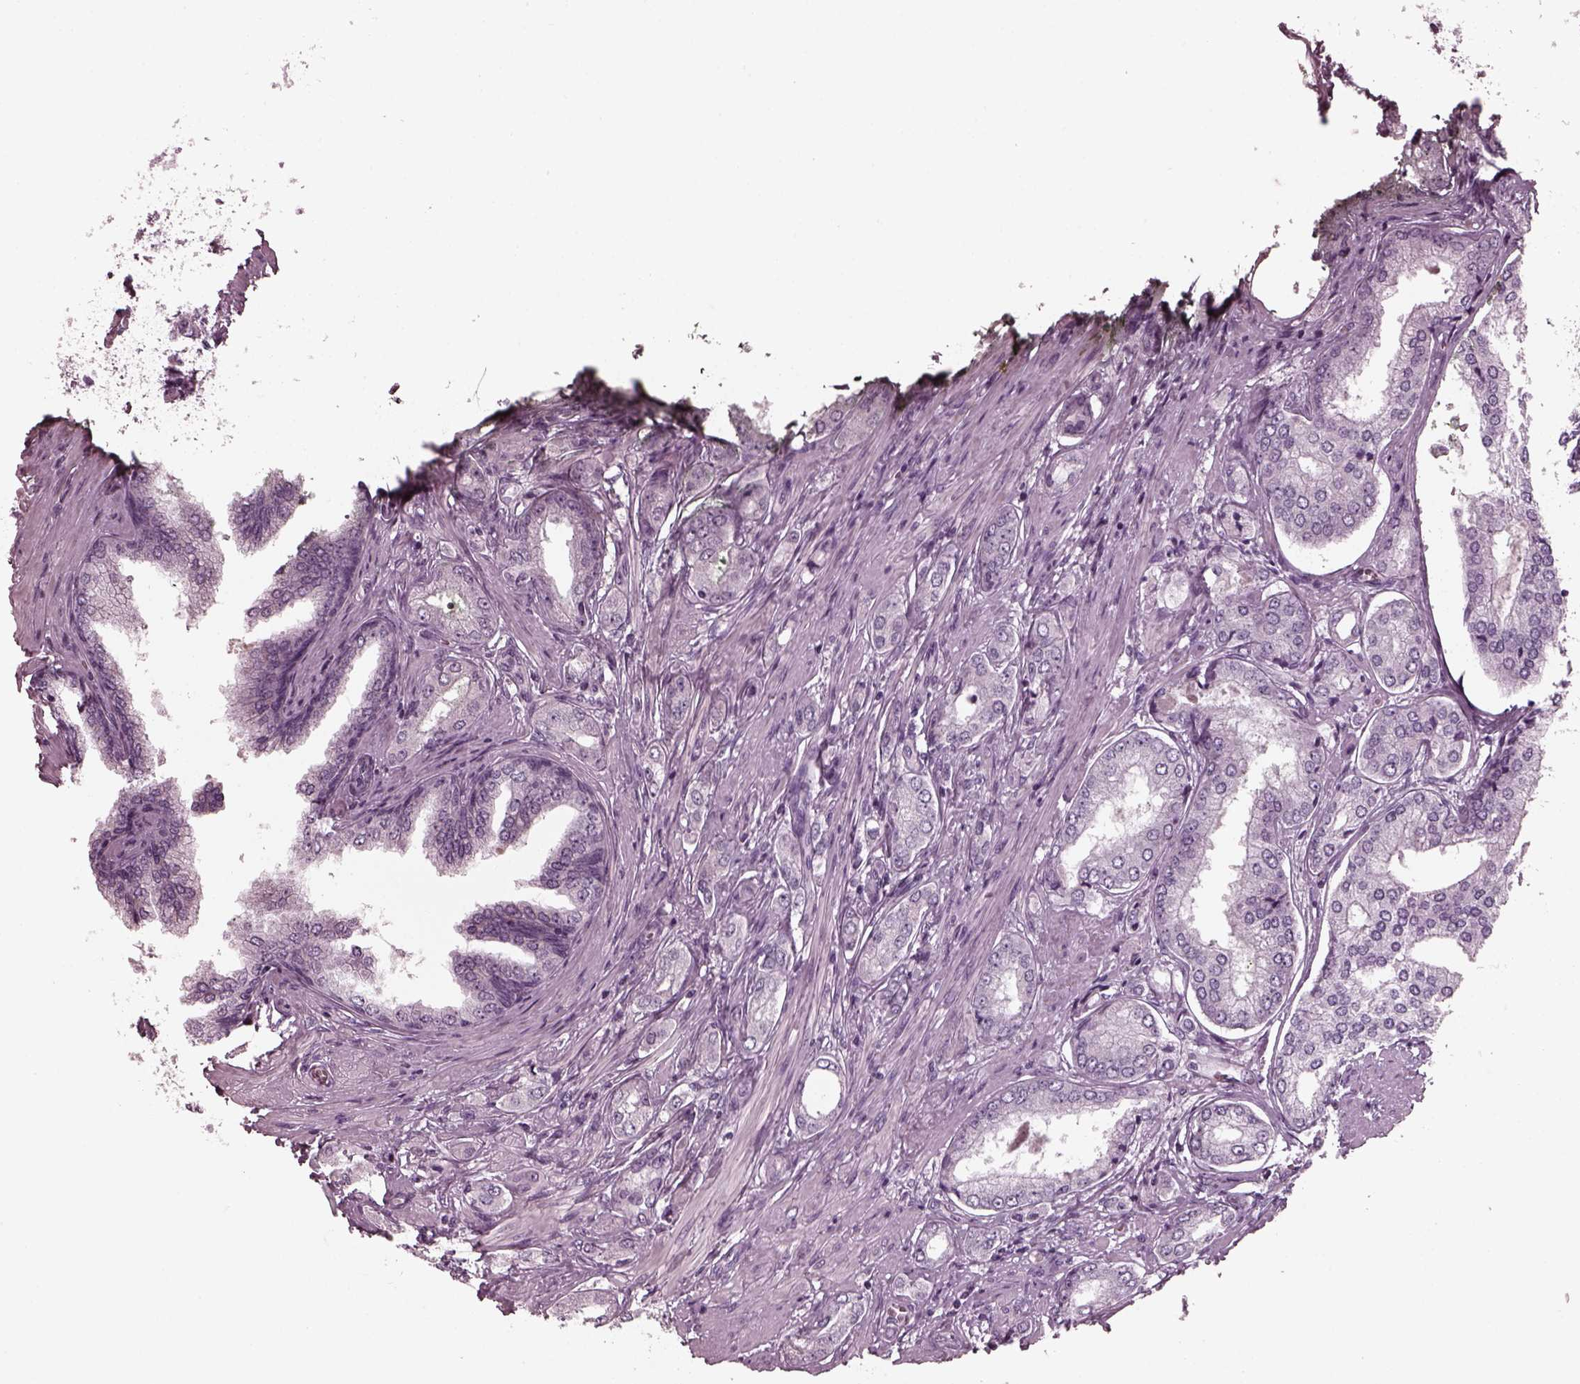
{"staining": {"intensity": "negative", "quantity": "none", "location": "none"}, "tissue": "prostate cancer", "cell_type": "Tumor cells", "image_type": "cancer", "snomed": [{"axis": "morphology", "description": "Adenocarcinoma, NOS"}, {"axis": "topography", "description": "Prostate"}], "caption": "DAB immunohistochemical staining of adenocarcinoma (prostate) shows no significant staining in tumor cells. Nuclei are stained in blue.", "gene": "RCVRN", "patient": {"sex": "male", "age": 63}}